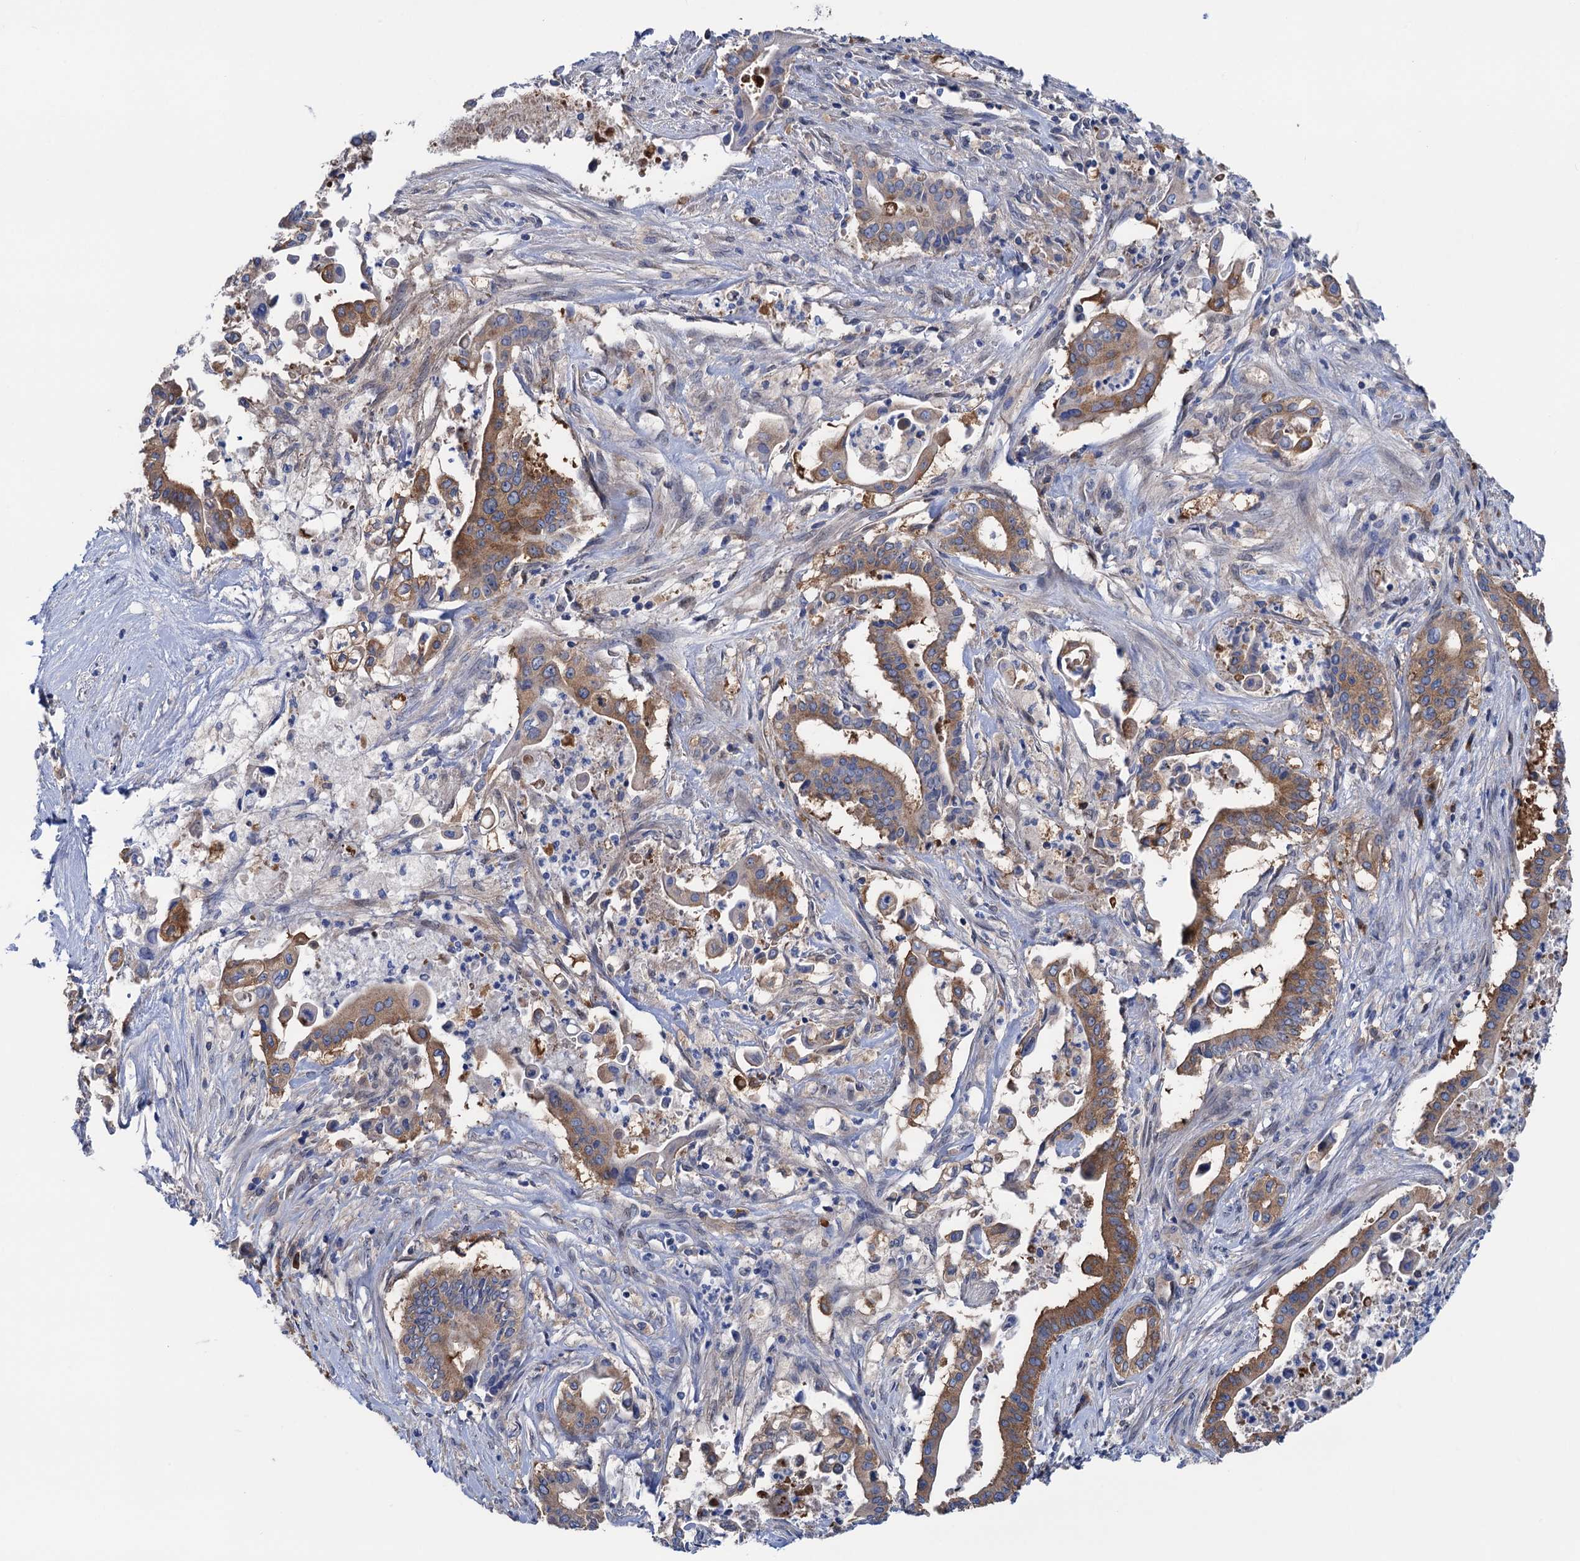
{"staining": {"intensity": "moderate", "quantity": "25%-75%", "location": "cytoplasmic/membranous"}, "tissue": "pancreatic cancer", "cell_type": "Tumor cells", "image_type": "cancer", "snomed": [{"axis": "morphology", "description": "Adenocarcinoma, NOS"}, {"axis": "topography", "description": "Pancreas"}], "caption": "High-power microscopy captured an IHC photomicrograph of pancreatic cancer (adenocarcinoma), revealing moderate cytoplasmic/membranous staining in approximately 25%-75% of tumor cells. Nuclei are stained in blue.", "gene": "ZNRD2", "patient": {"sex": "female", "age": 77}}